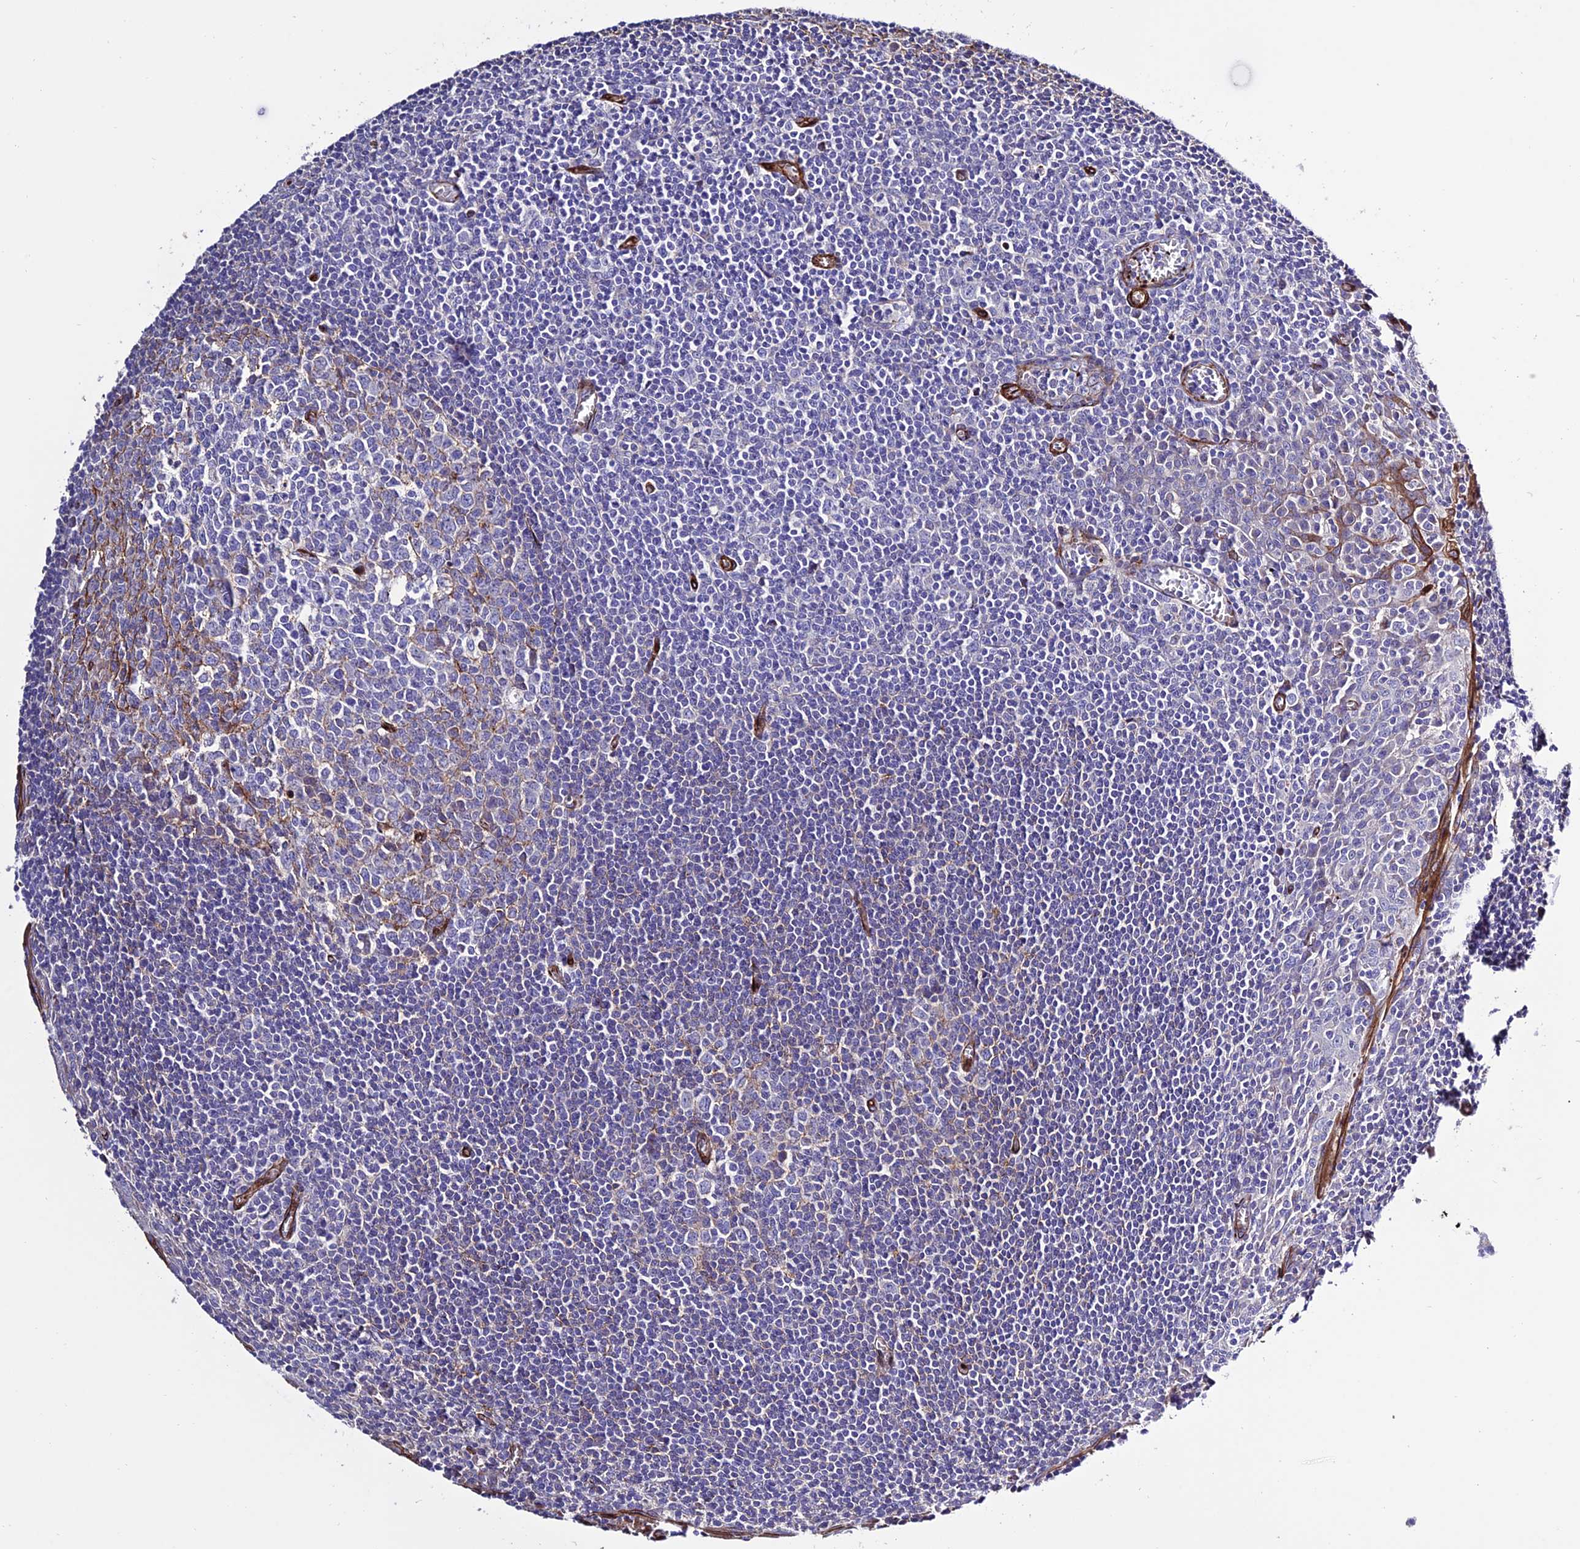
{"staining": {"intensity": "negative", "quantity": "none", "location": "none"}, "tissue": "tonsil", "cell_type": "Germinal center cells", "image_type": "normal", "snomed": [{"axis": "morphology", "description": "Normal tissue, NOS"}, {"axis": "topography", "description": "Tonsil"}], "caption": "Immunohistochemistry of normal human tonsil reveals no positivity in germinal center cells. Nuclei are stained in blue.", "gene": "REX1BD", "patient": {"sex": "male", "age": 27}}